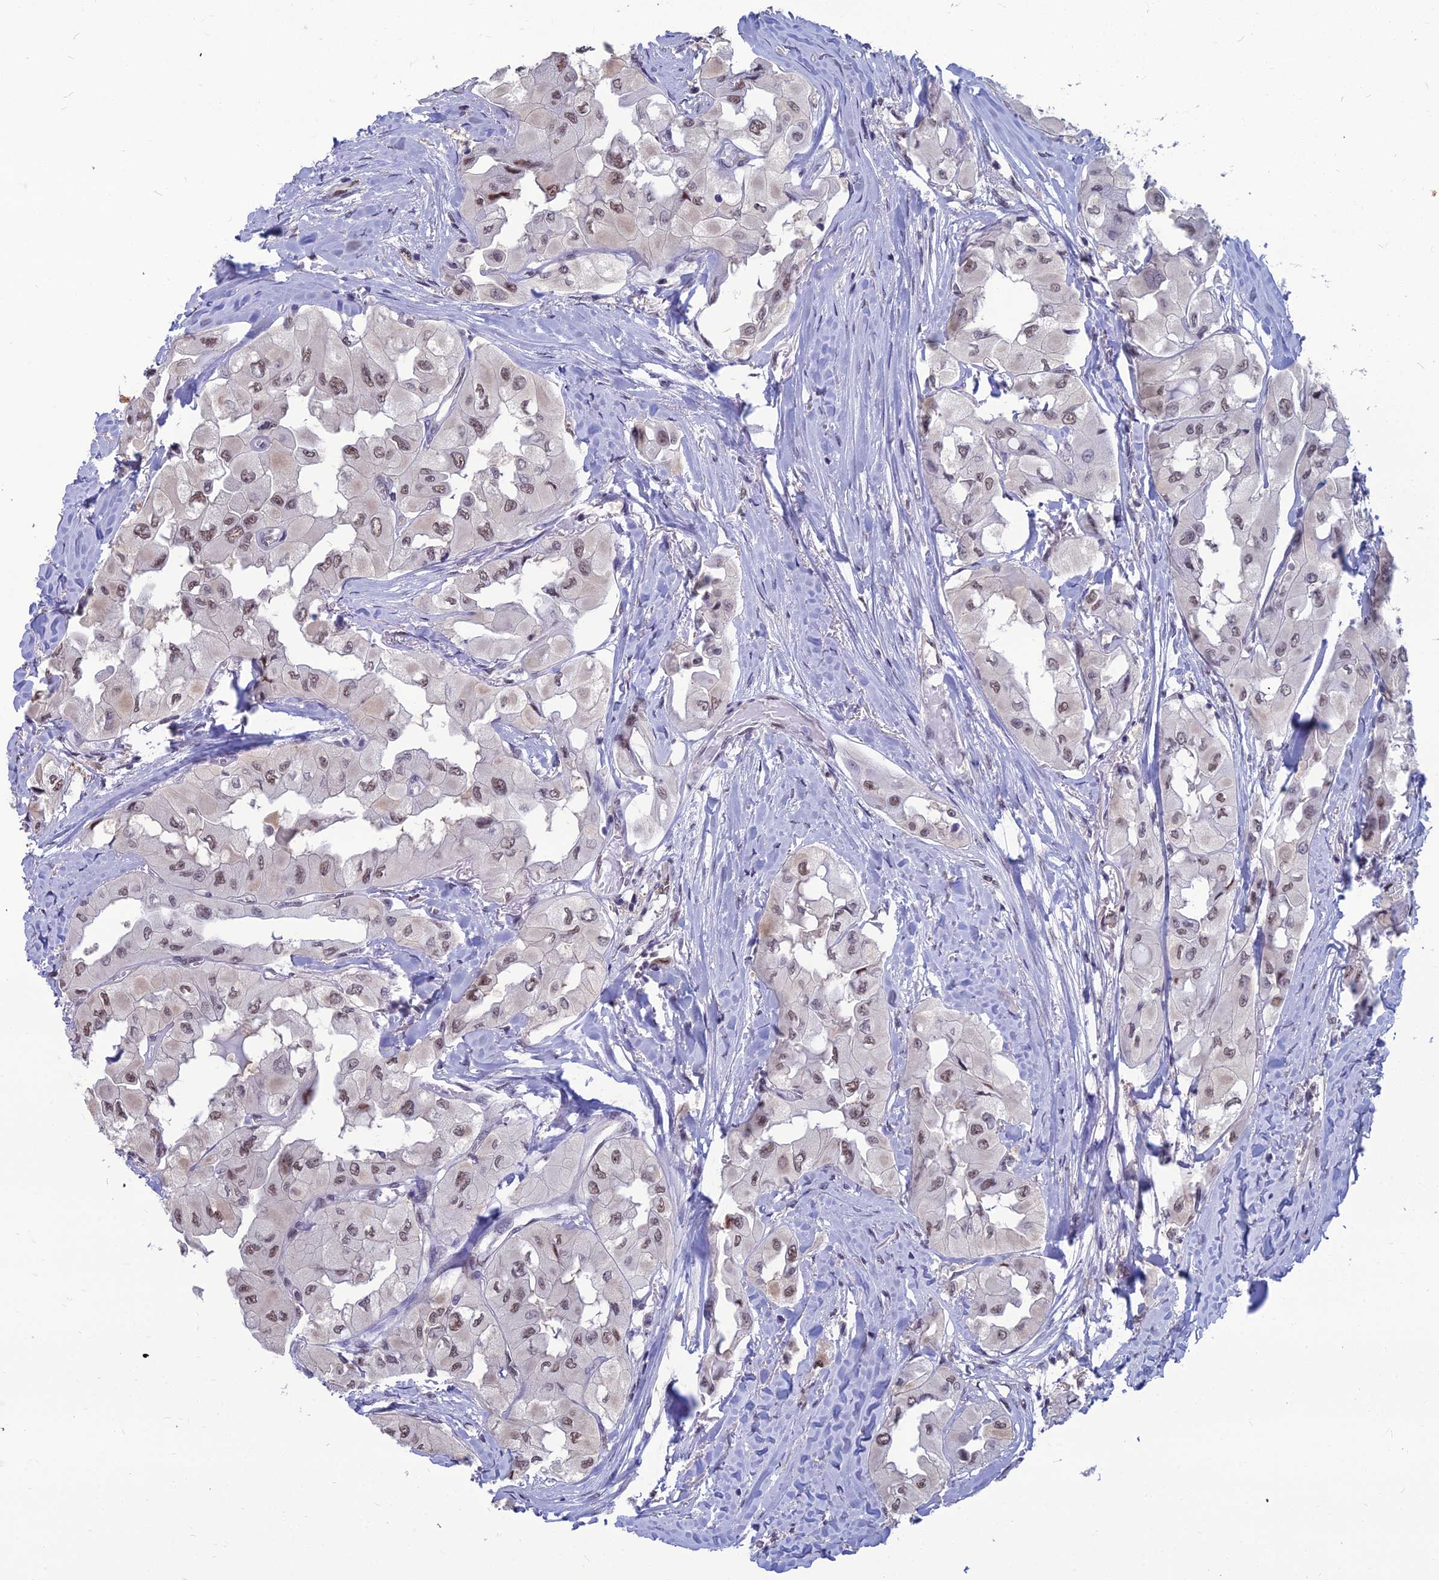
{"staining": {"intensity": "moderate", "quantity": ">75%", "location": "nuclear"}, "tissue": "thyroid cancer", "cell_type": "Tumor cells", "image_type": "cancer", "snomed": [{"axis": "morphology", "description": "Normal tissue, NOS"}, {"axis": "morphology", "description": "Papillary adenocarcinoma, NOS"}, {"axis": "topography", "description": "Thyroid gland"}], "caption": "Protein analysis of thyroid papillary adenocarcinoma tissue shows moderate nuclear positivity in approximately >75% of tumor cells.", "gene": "SRSF7", "patient": {"sex": "female", "age": 59}}